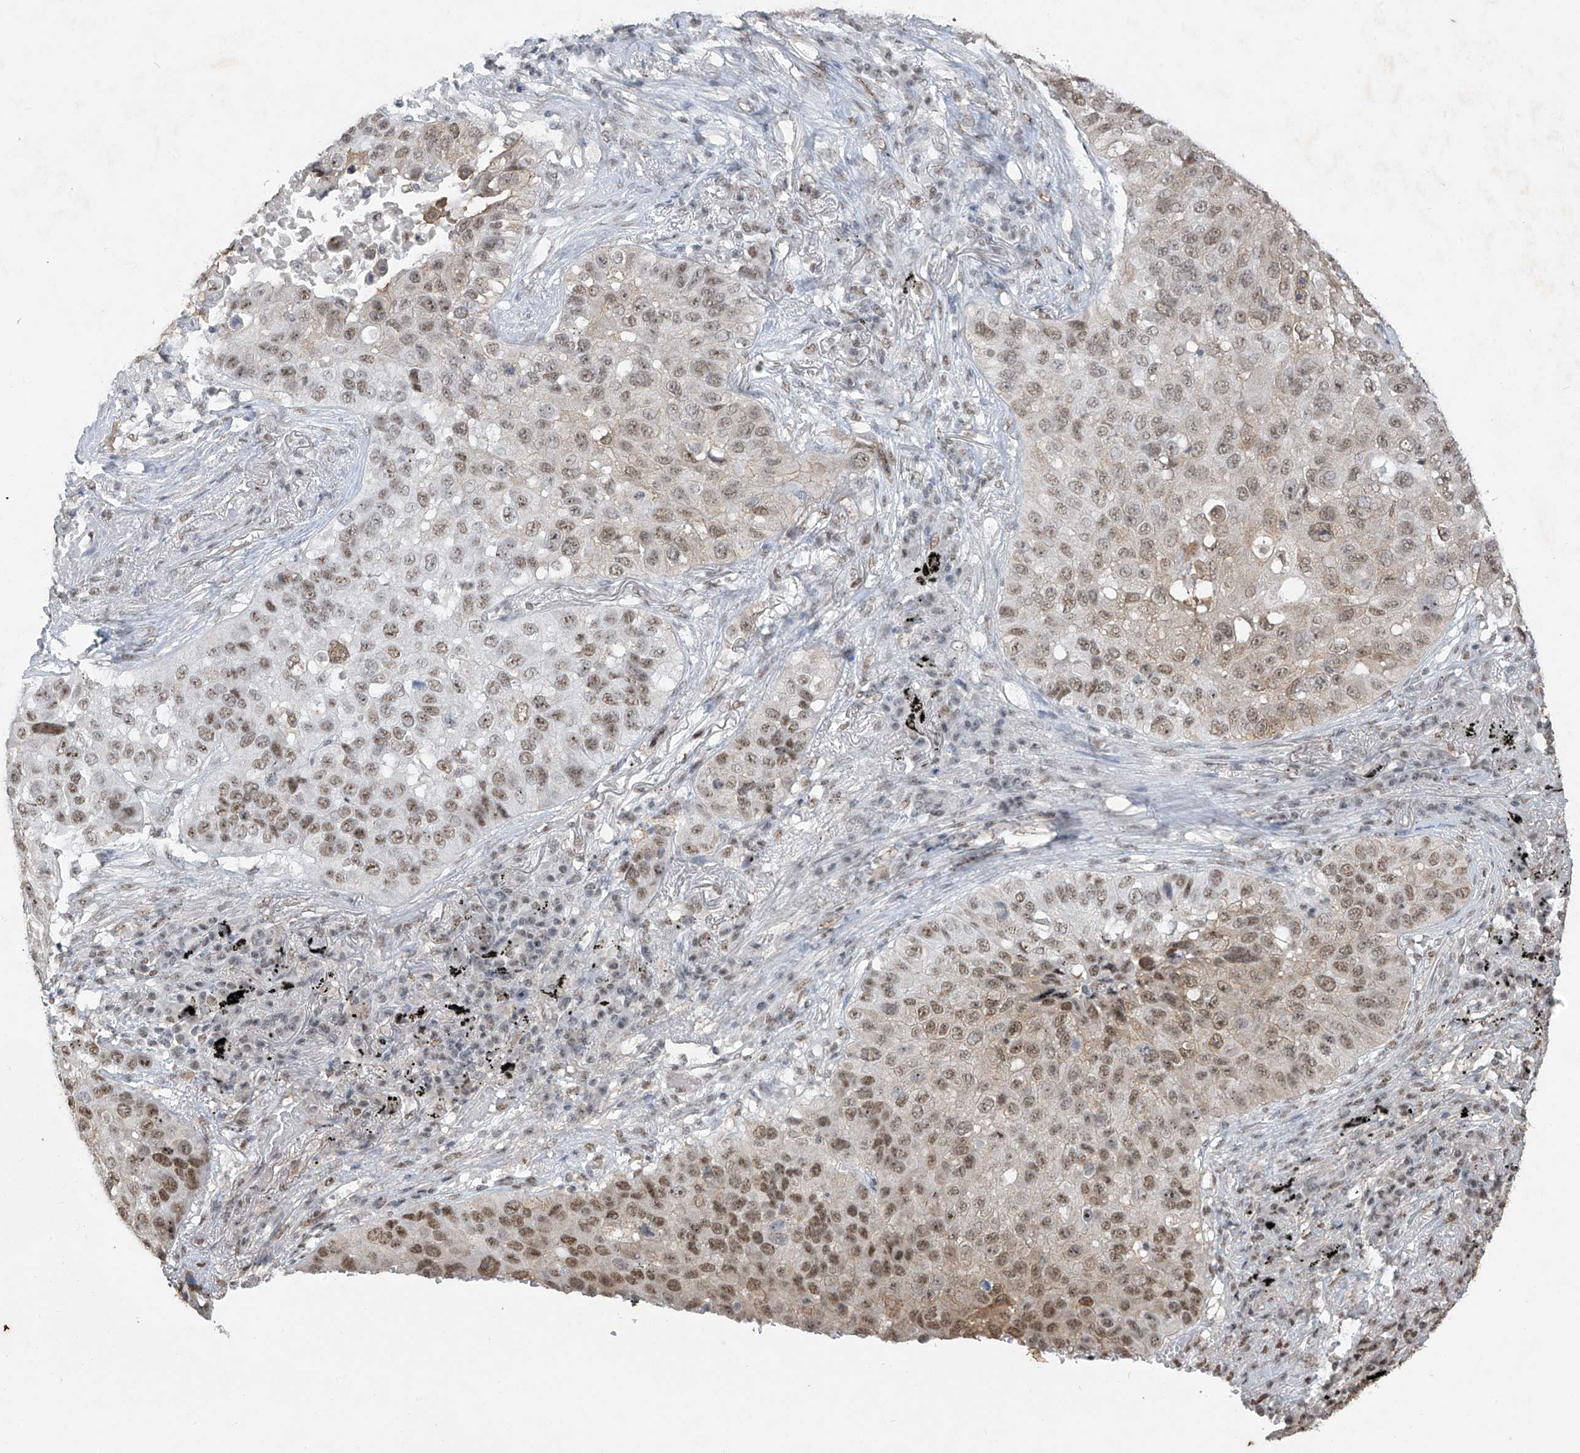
{"staining": {"intensity": "moderate", "quantity": ">75%", "location": "nuclear"}, "tissue": "lung cancer", "cell_type": "Tumor cells", "image_type": "cancer", "snomed": [{"axis": "morphology", "description": "Squamous cell carcinoma, NOS"}, {"axis": "topography", "description": "Lung"}], "caption": "Tumor cells demonstrate medium levels of moderate nuclear positivity in about >75% of cells in human lung cancer.", "gene": "TFEC", "patient": {"sex": "male", "age": 57}}